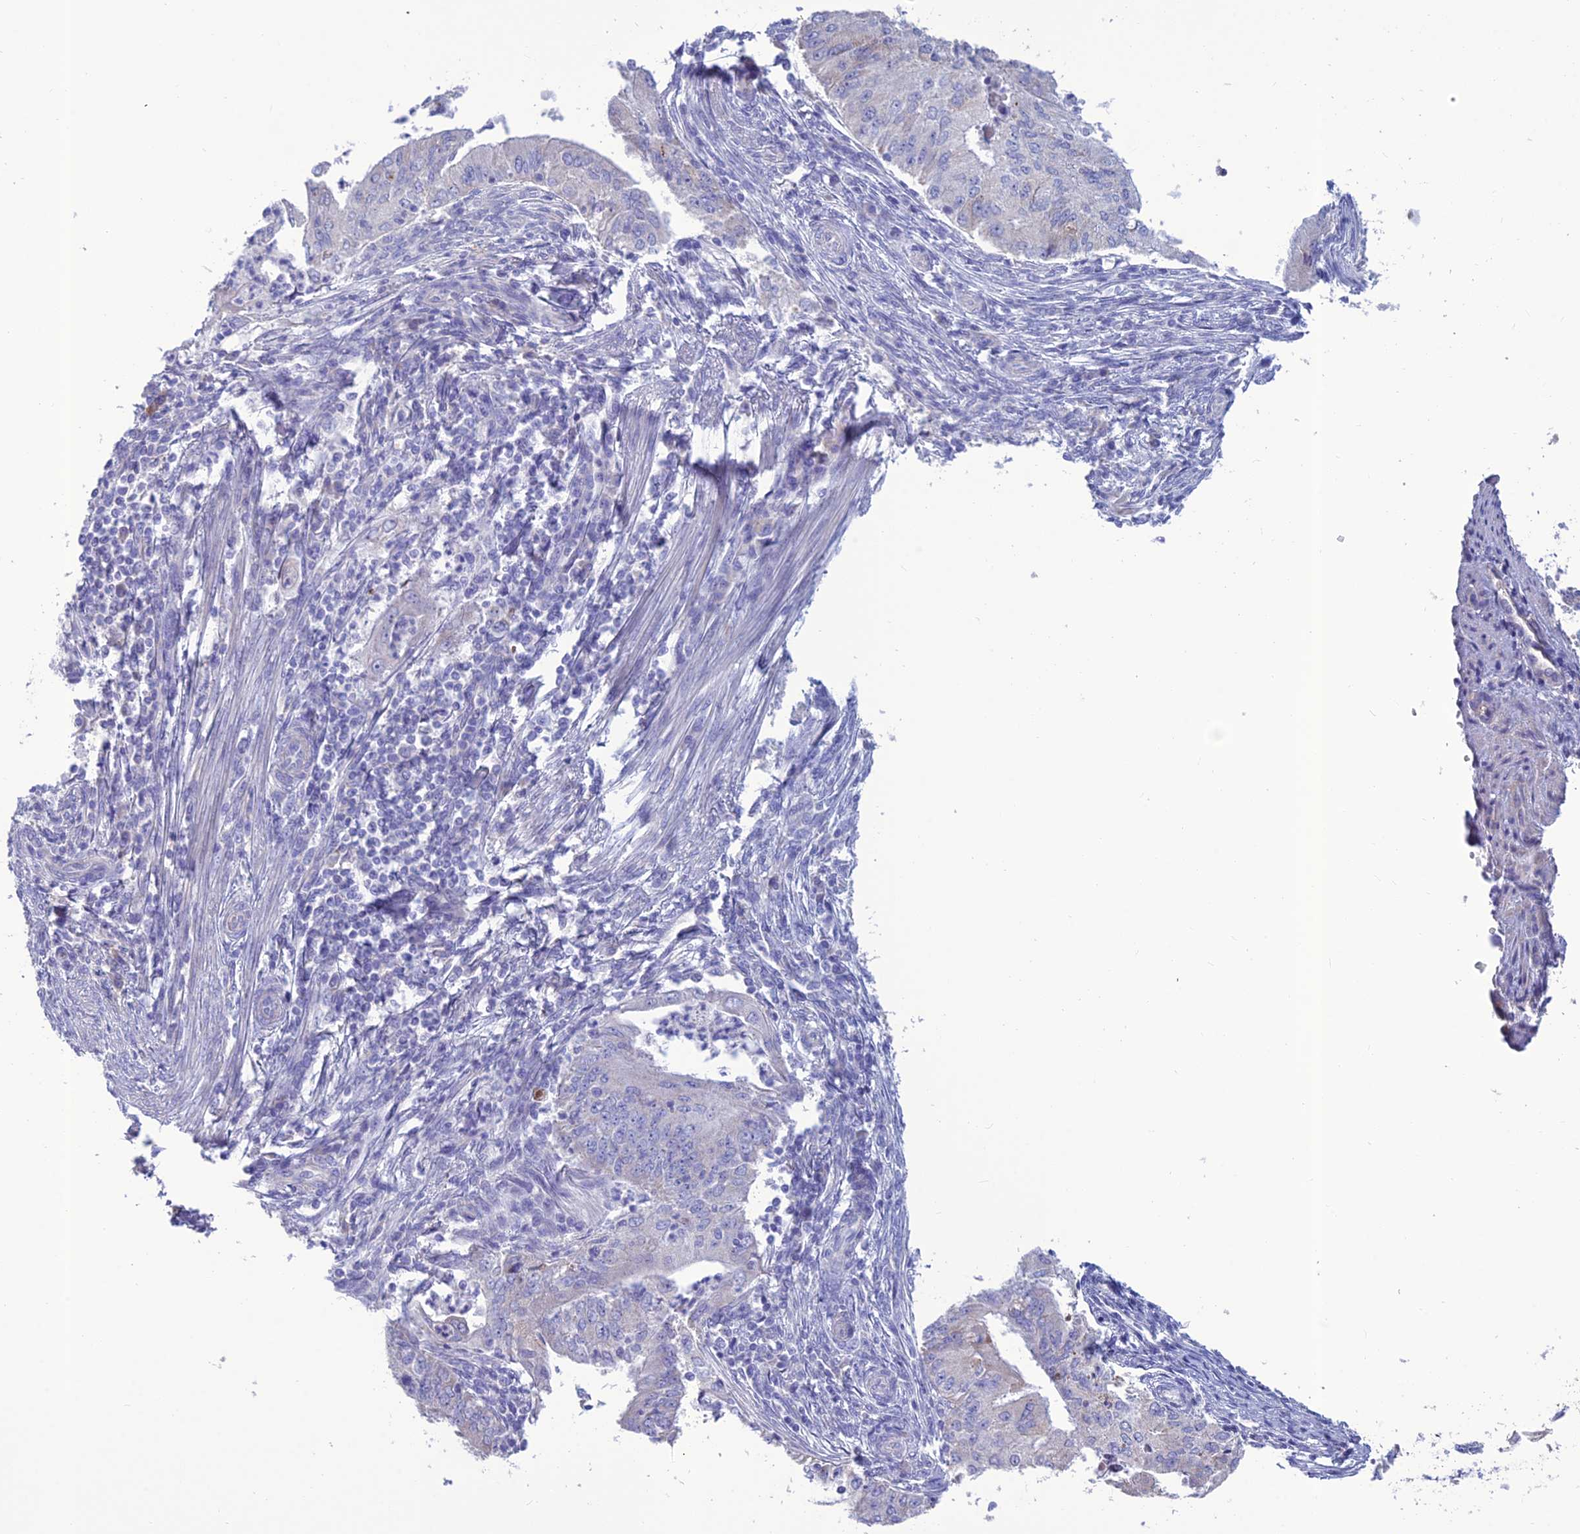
{"staining": {"intensity": "negative", "quantity": "none", "location": "none"}, "tissue": "endometrial cancer", "cell_type": "Tumor cells", "image_type": "cancer", "snomed": [{"axis": "morphology", "description": "Adenocarcinoma, NOS"}, {"axis": "topography", "description": "Endometrium"}], "caption": "Endometrial cancer (adenocarcinoma) stained for a protein using IHC demonstrates no expression tumor cells.", "gene": "BHMT2", "patient": {"sex": "female", "age": 50}}